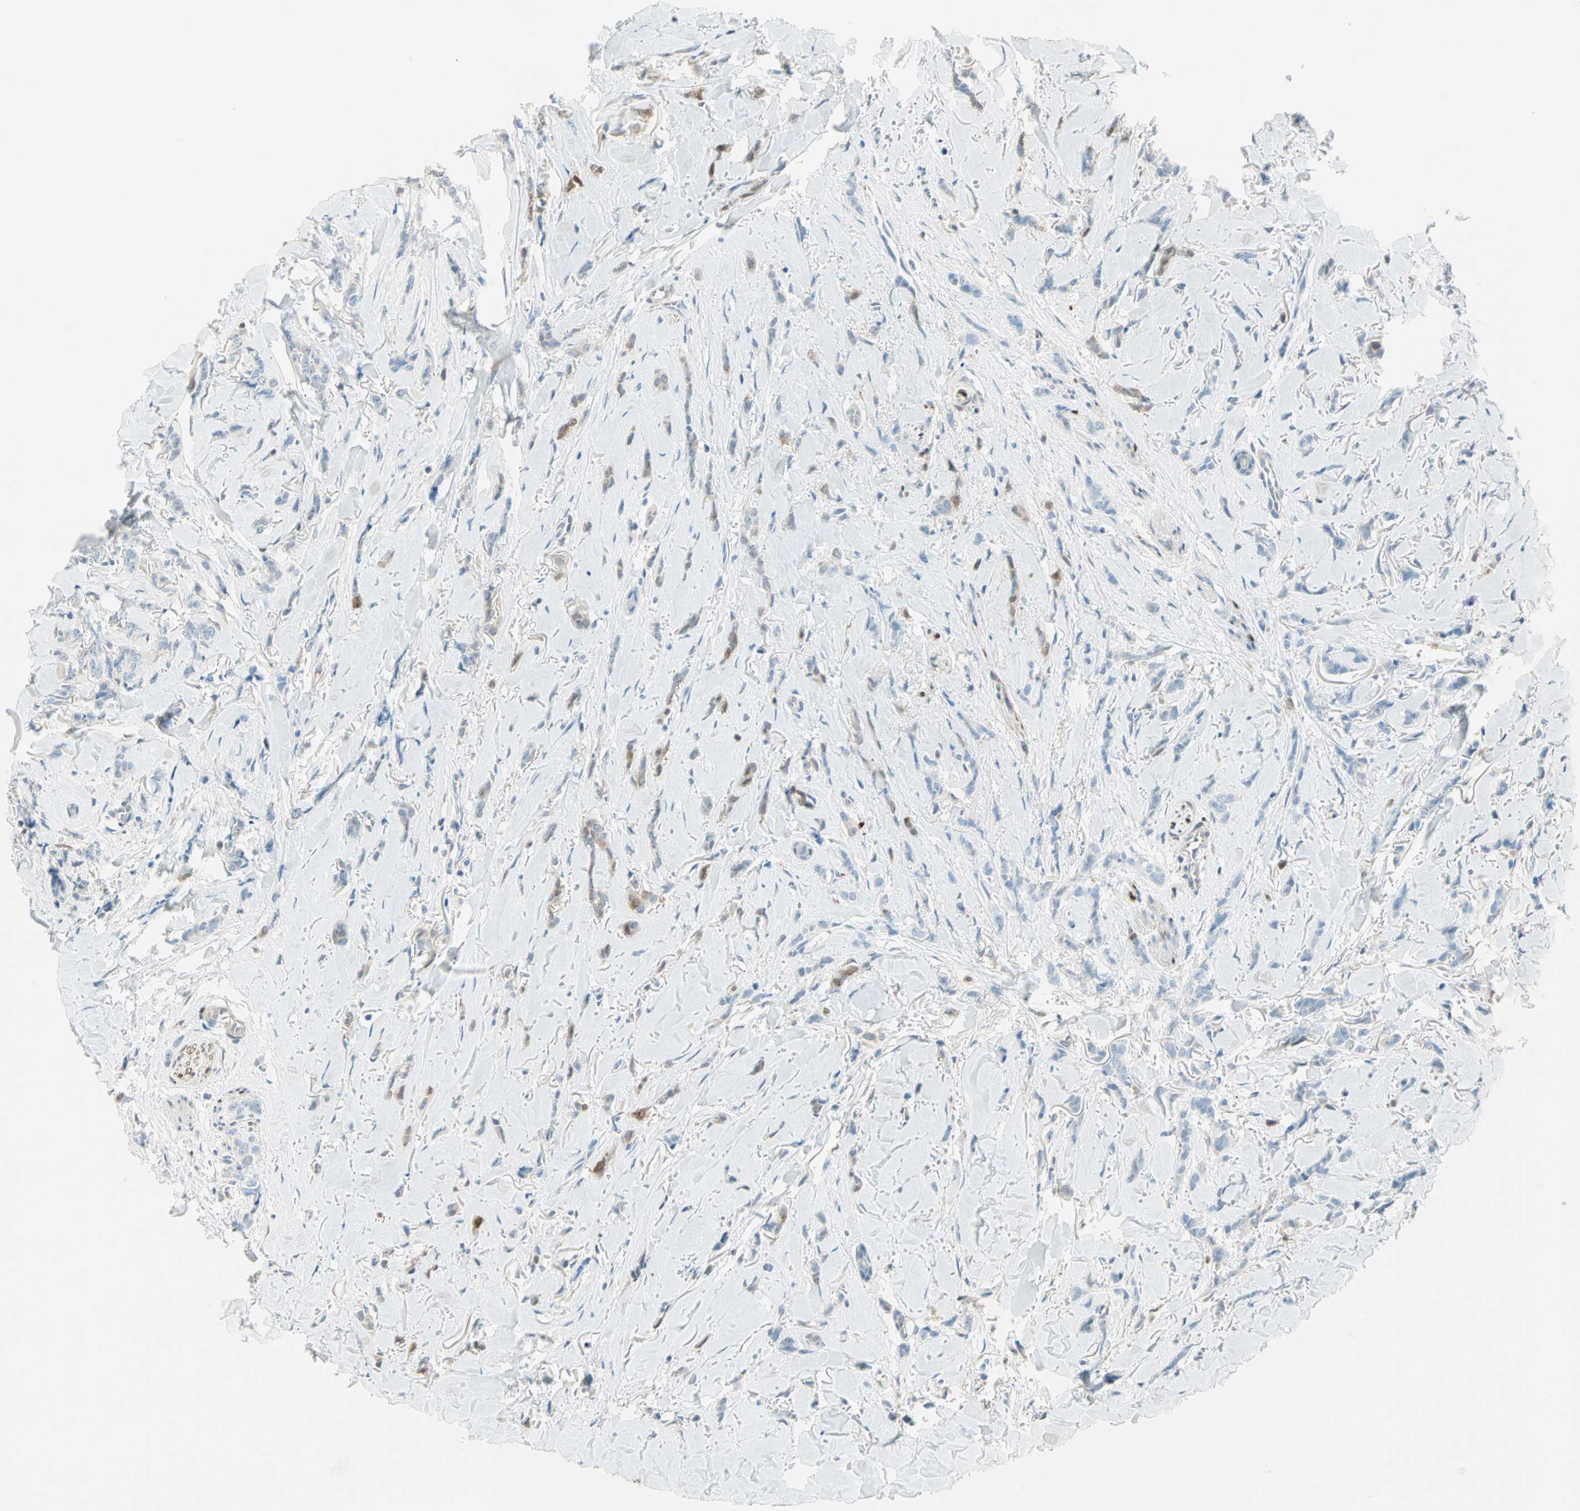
{"staining": {"intensity": "moderate", "quantity": "<25%", "location": "cytoplasmic/membranous"}, "tissue": "breast cancer", "cell_type": "Tumor cells", "image_type": "cancer", "snomed": [{"axis": "morphology", "description": "Lobular carcinoma"}, {"axis": "topography", "description": "Skin"}, {"axis": "topography", "description": "Breast"}], "caption": "There is low levels of moderate cytoplasmic/membranous staining in tumor cells of breast cancer (lobular carcinoma), as demonstrated by immunohistochemical staining (brown color).", "gene": "S100A1", "patient": {"sex": "female", "age": 46}}